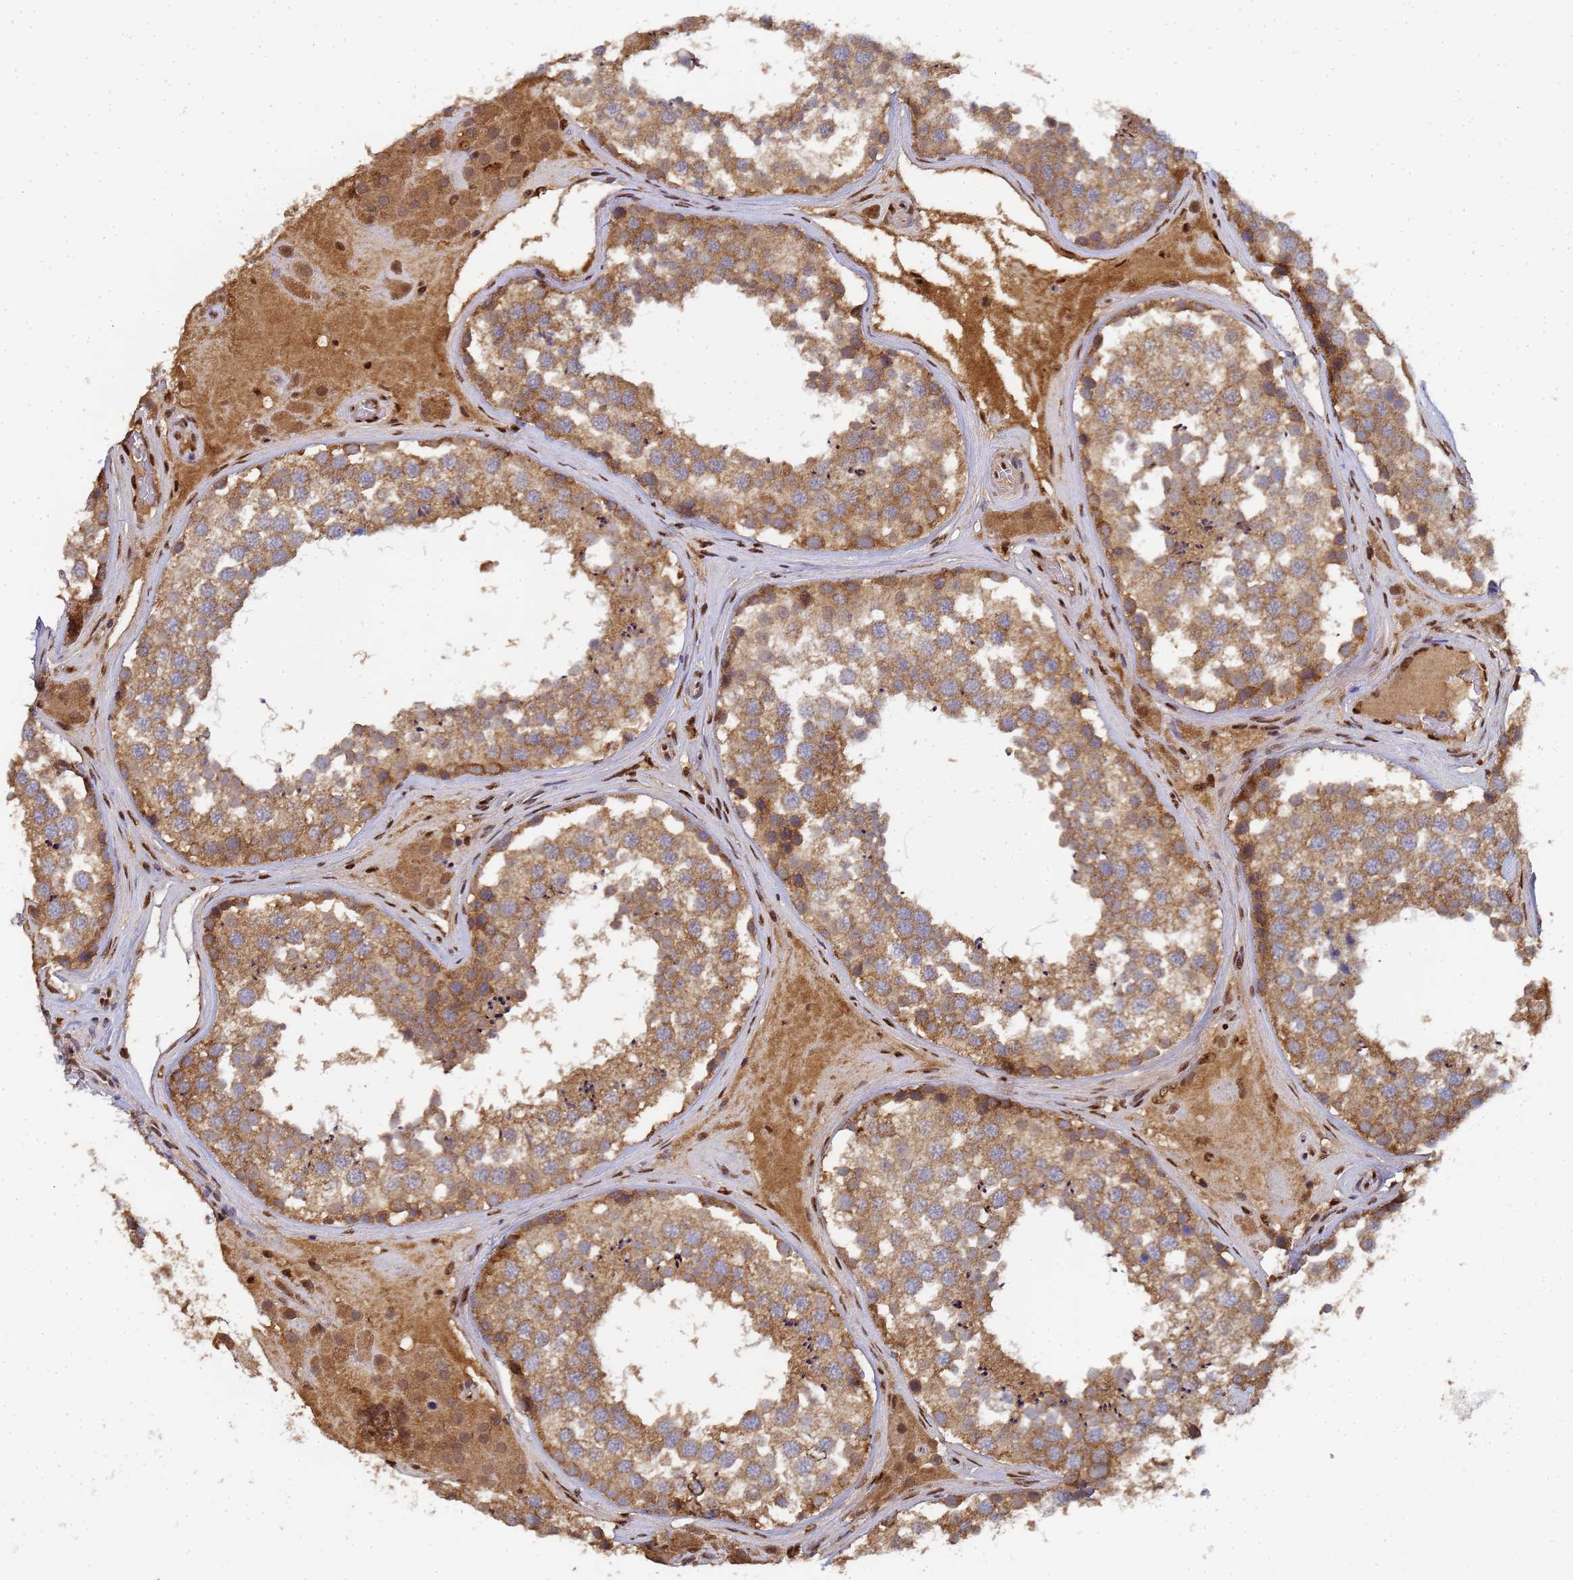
{"staining": {"intensity": "moderate", "quantity": ">75%", "location": "cytoplasmic/membranous"}, "tissue": "testis", "cell_type": "Cells in seminiferous ducts", "image_type": "normal", "snomed": [{"axis": "morphology", "description": "Normal tissue, NOS"}, {"axis": "topography", "description": "Testis"}], "caption": "A high-resolution image shows immunohistochemistry (IHC) staining of normal testis, which demonstrates moderate cytoplasmic/membranous expression in approximately >75% of cells in seminiferous ducts. (IHC, brightfield microscopy, high magnification).", "gene": "SECISBP2", "patient": {"sex": "male", "age": 46}}